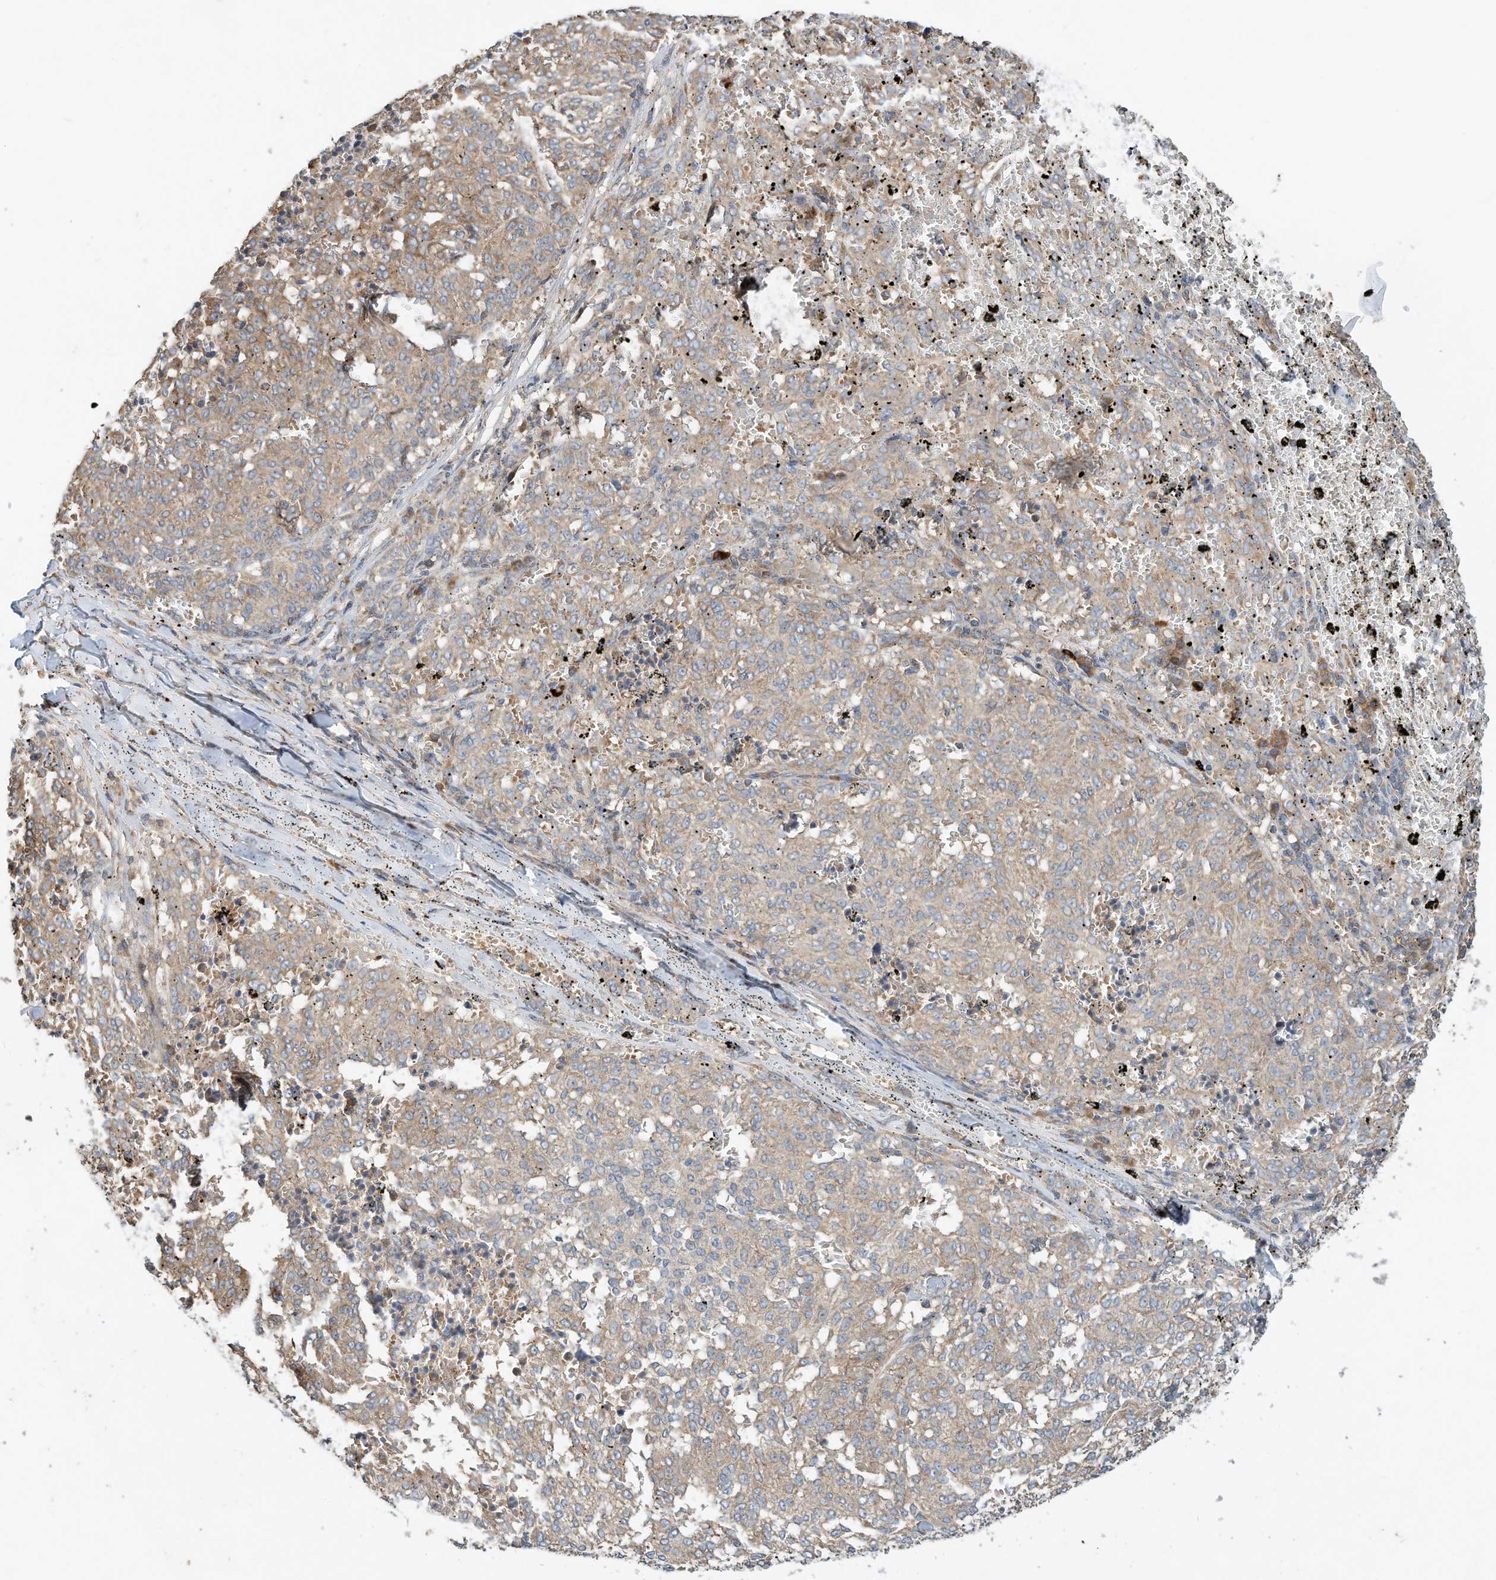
{"staining": {"intensity": "weak", "quantity": ">75%", "location": "cytoplasmic/membranous"}, "tissue": "melanoma", "cell_type": "Tumor cells", "image_type": "cancer", "snomed": [{"axis": "morphology", "description": "Malignant melanoma, NOS"}, {"axis": "topography", "description": "Skin"}], "caption": "Immunohistochemical staining of melanoma shows low levels of weak cytoplasmic/membranous expression in about >75% of tumor cells. (DAB IHC, brown staining for protein, blue staining for nuclei).", "gene": "CPAMD8", "patient": {"sex": "female", "age": 72}}